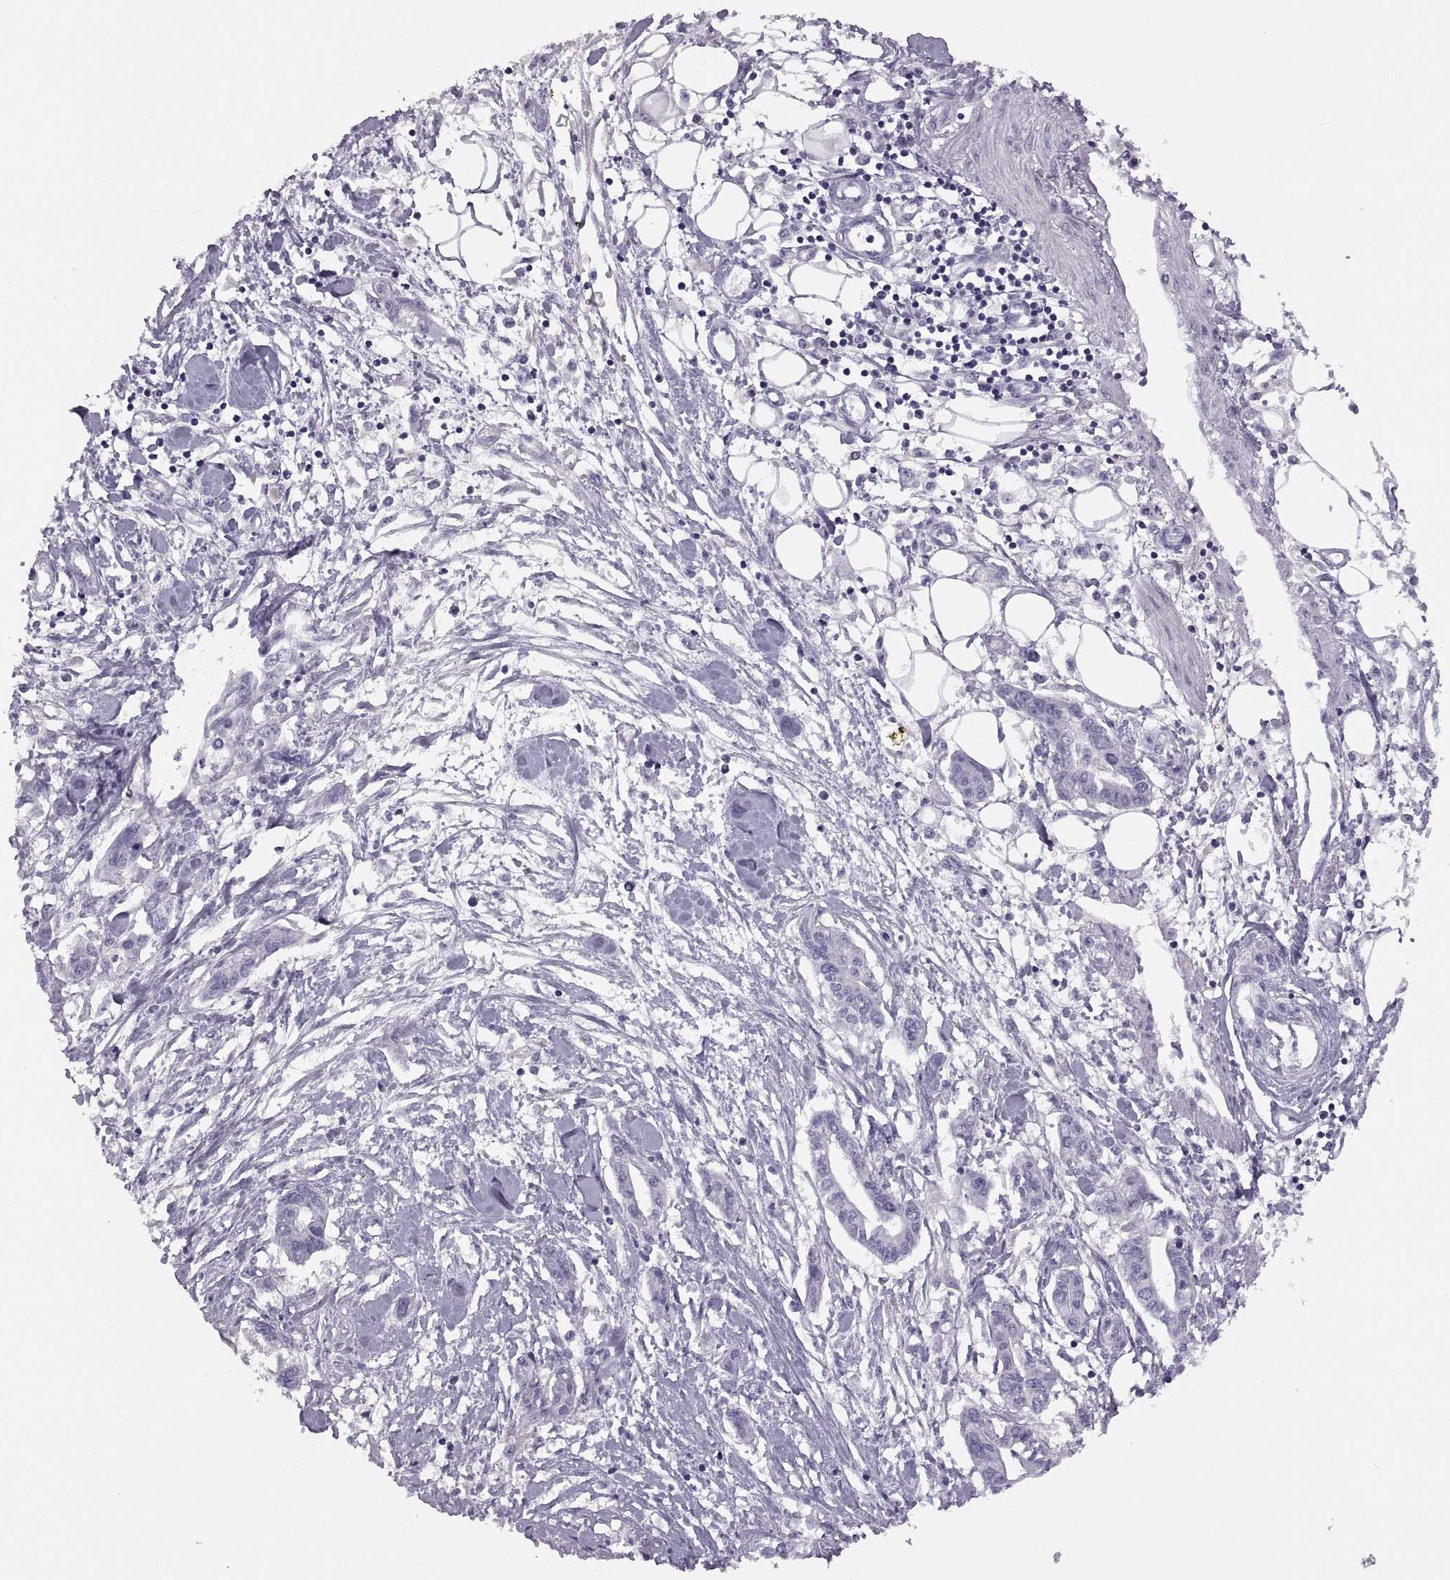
{"staining": {"intensity": "negative", "quantity": "none", "location": "none"}, "tissue": "pancreatic cancer", "cell_type": "Tumor cells", "image_type": "cancer", "snomed": [{"axis": "morphology", "description": "Adenocarcinoma, NOS"}, {"axis": "topography", "description": "Pancreas"}], "caption": "DAB (3,3'-diaminobenzidine) immunohistochemical staining of human pancreatic cancer (adenocarcinoma) exhibits no significant expression in tumor cells. The staining was performed using DAB to visualize the protein expression in brown, while the nuclei were stained in blue with hematoxylin (Magnification: 20x).", "gene": "ADH6", "patient": {"sex": "male", "age": 60}}